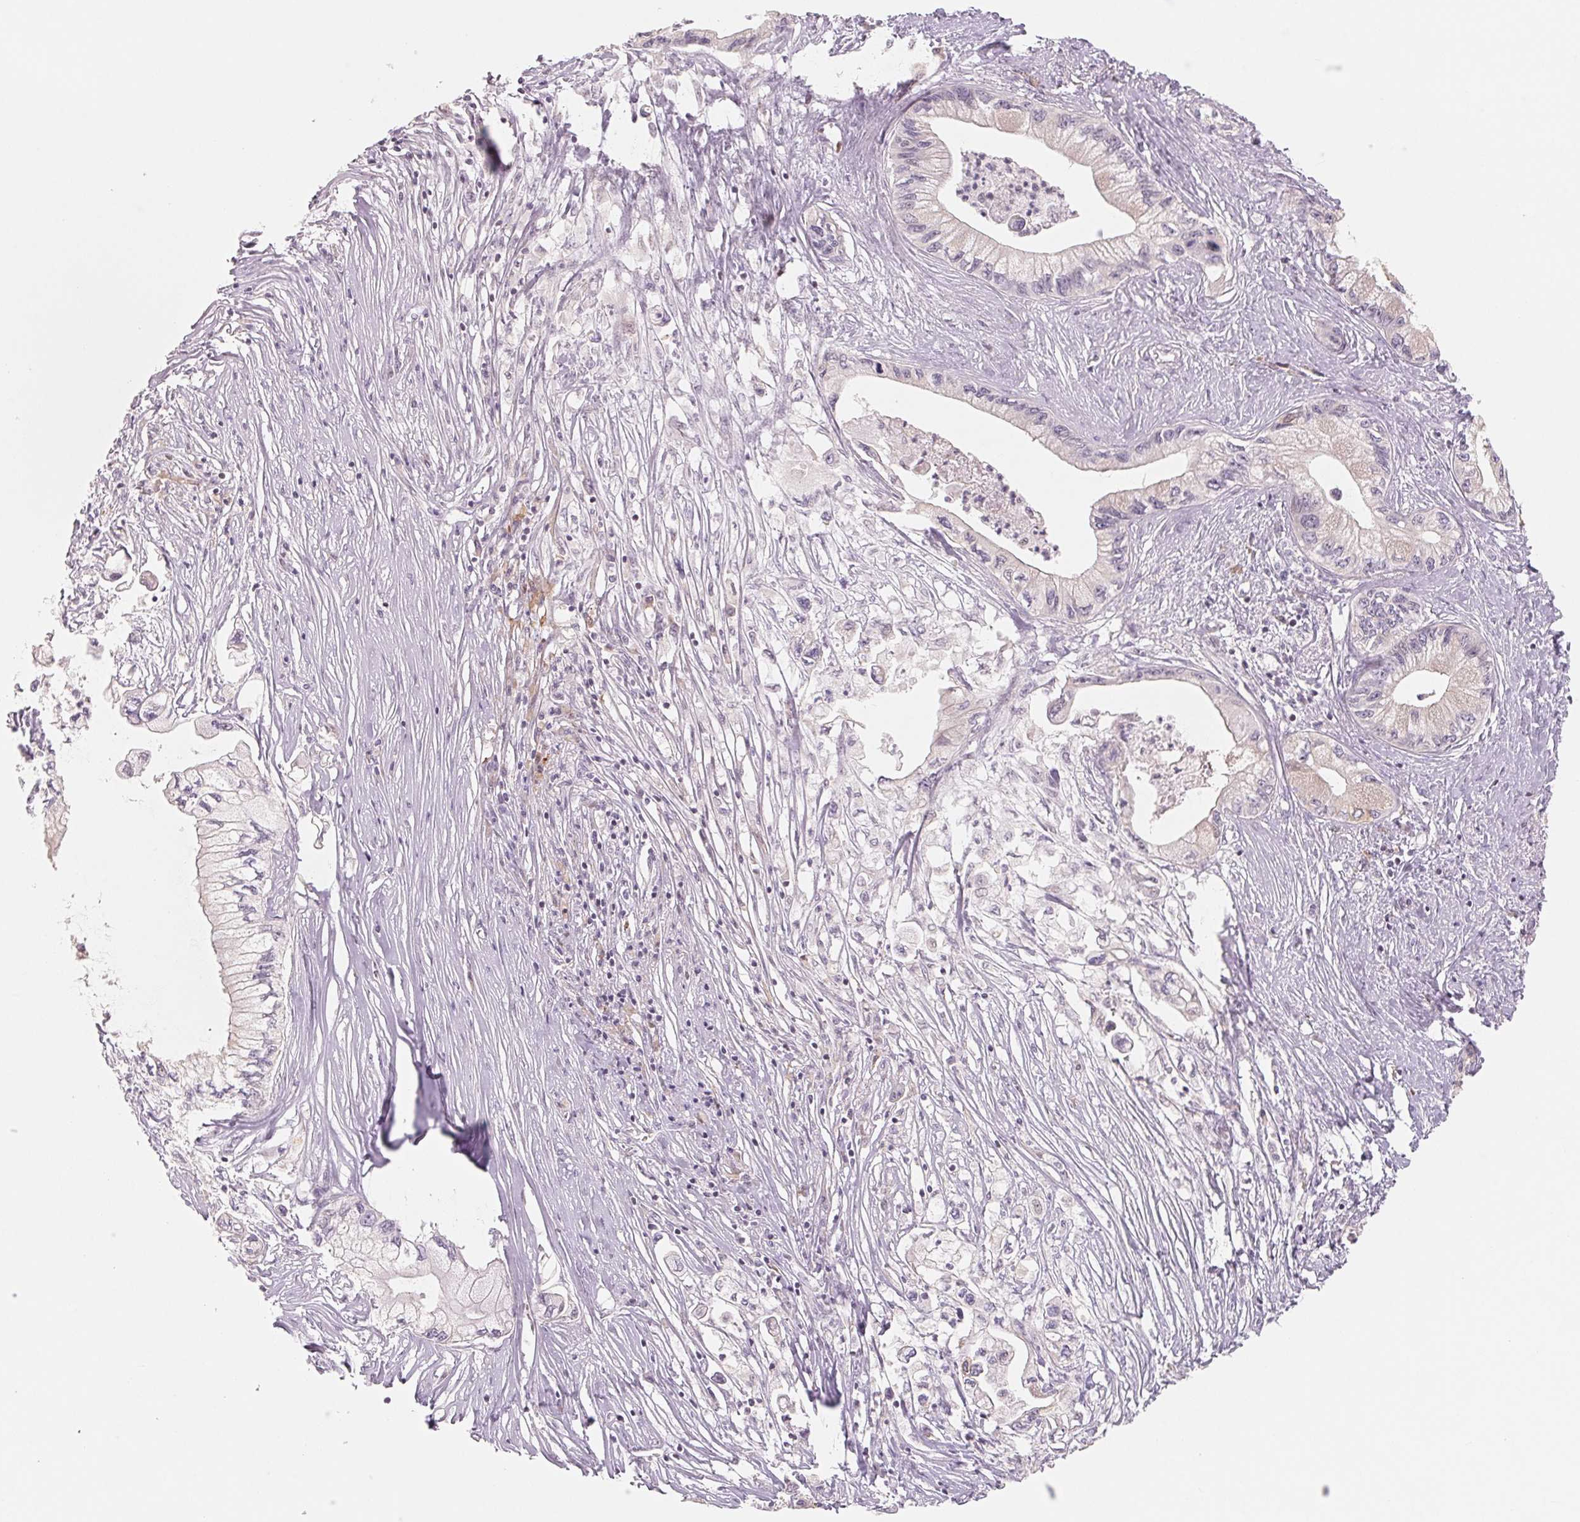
{"staining": {"intensity": "negative", "quantity": "none", "location": "none"}, "tissue": "pancreatic cancer", "cell_type": "Tumor cells", "image_type": "cancer", "snomed": [{"axis": "morphology", "description": "Adenocarcinoma, NOS"}, {"axis": "topography", "description": "Pancreas"}], "caption": "The IHC histopathology image has no significant positivity in tumor cells of pancreatic adenocarcinoma tissue.", "gene": "DENND2C", "patient": {"sex": "male", "age": 61}}